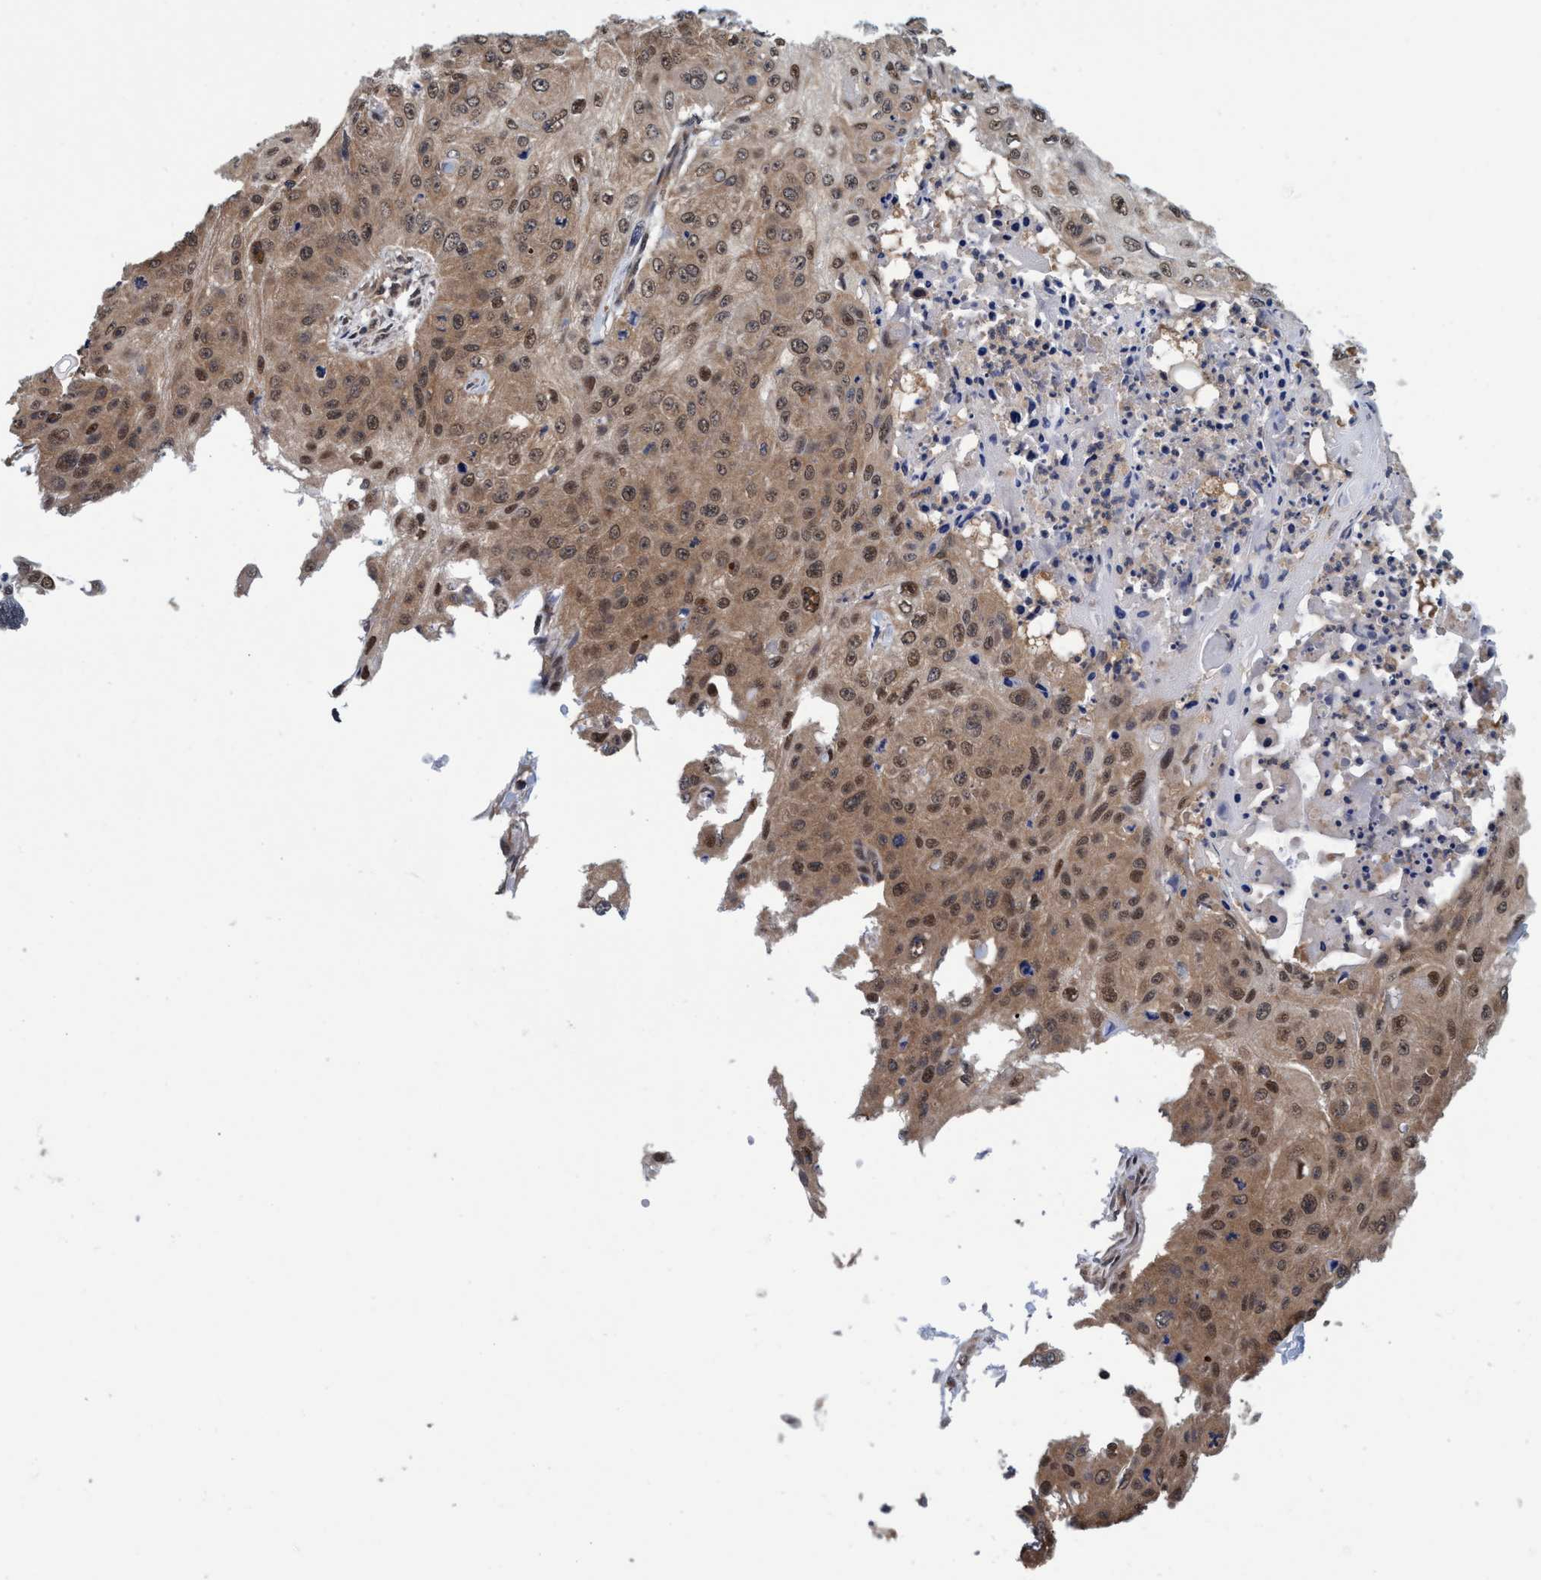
{"staining": {"intensity": "weak", "quantity": ">75%", "location": "cytoplasmic/membranous,nuclear"}, "tissue": "skin cancer", "cell_type": "Tumor cells", "image_type": "cancer", "snomed": [{"axis": "morphology", "description": "Squamous cell carcinoma, NOS"}, {"axis": "topography", "description": "Skin"}], "caption": "Immunohistochemical staining of human skin squamous cell carcinoma shows weak cytoplasmic/membranous and nuclear protein staining in approximately >75% of tumor cells. (DAB IHC, brown staining for protein, blue staining for nuclei).", "gene": "PSMD12", "patient": {"sex": "female", "age": 80}}